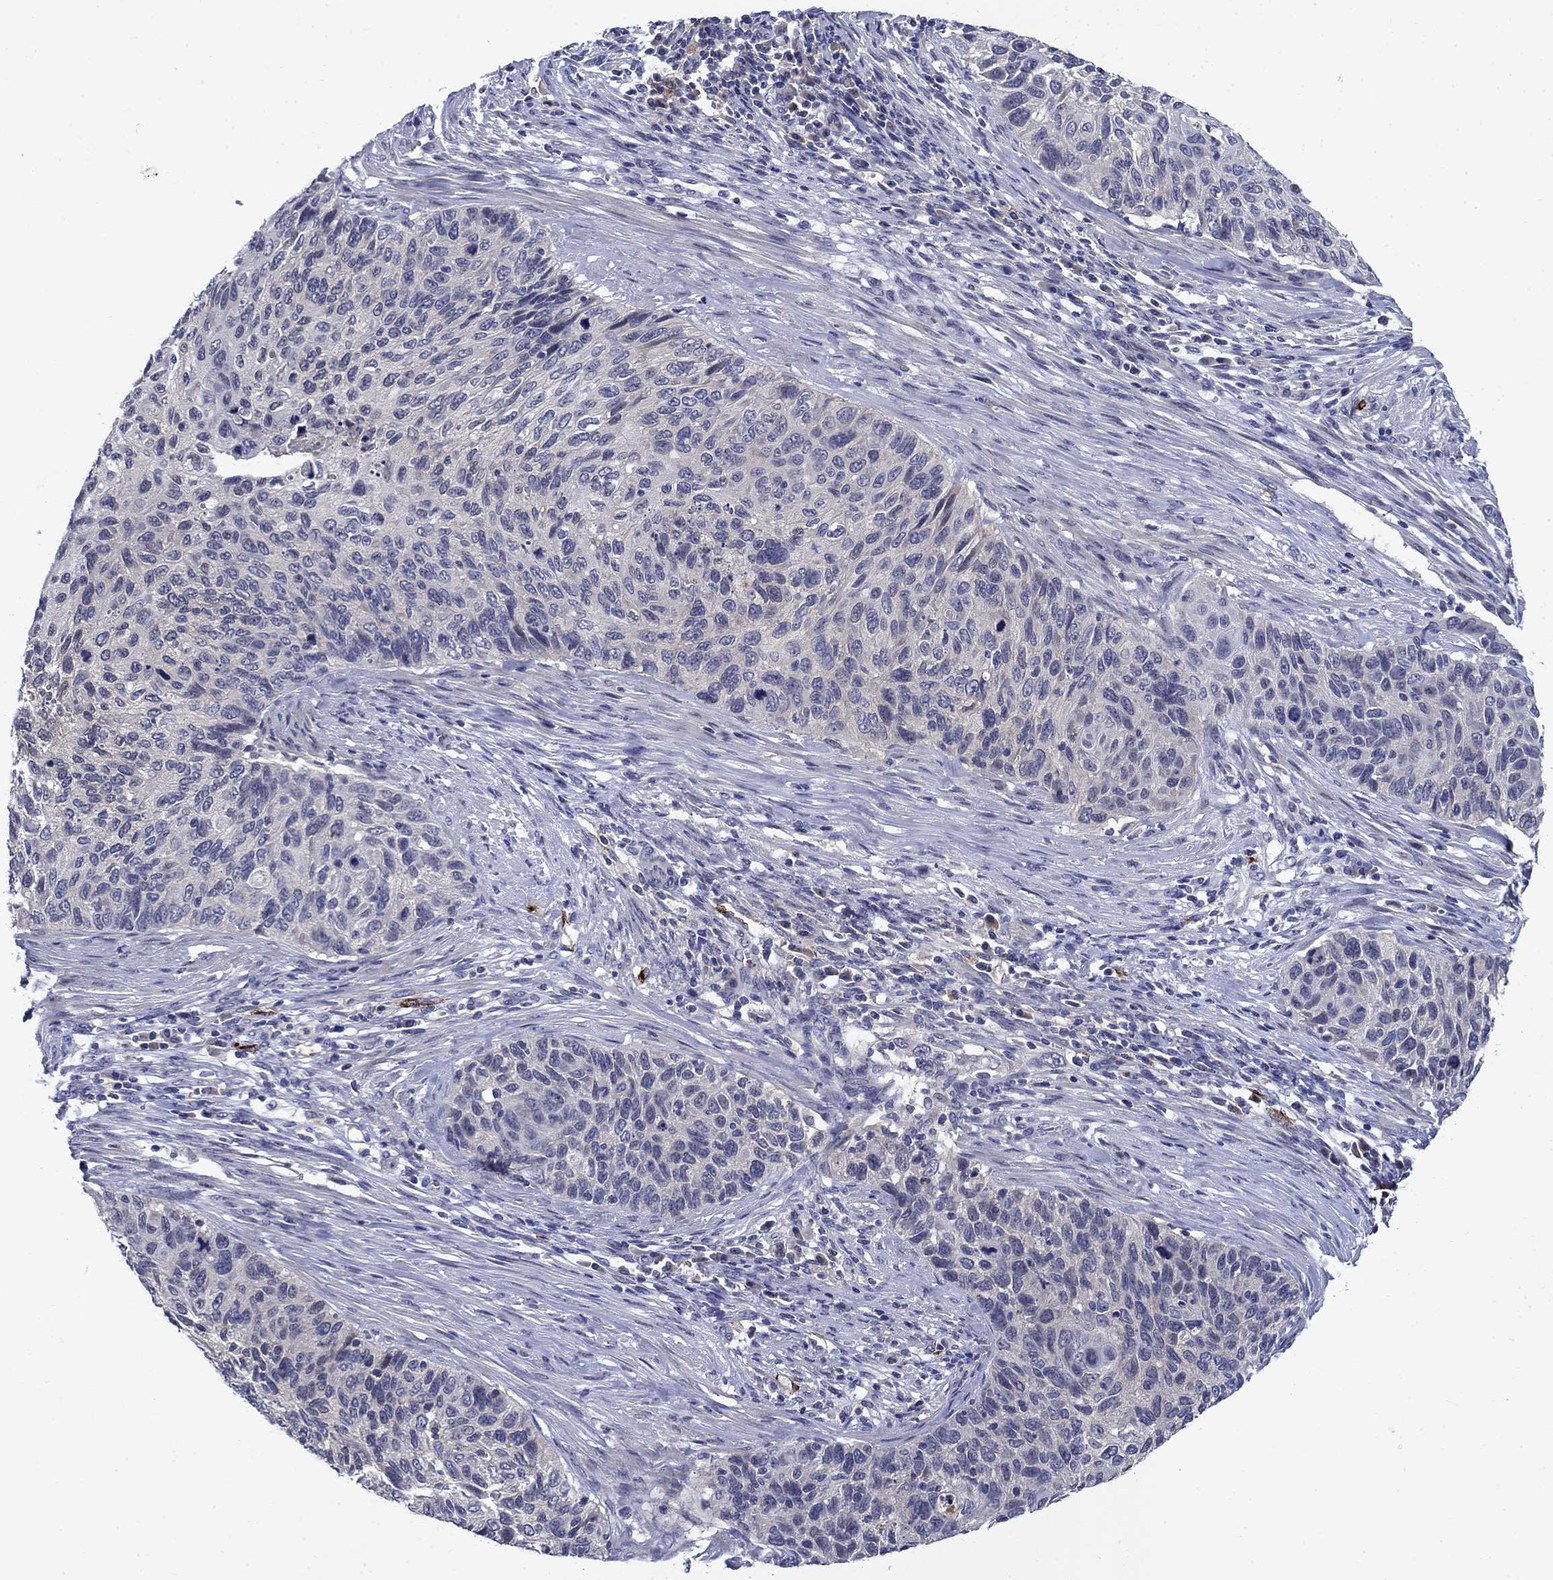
{"staining": {"intensity": "negative", "quantity": "none", "location": "none"}, "tissue": "cervical cancer", "cell_type": "Tumor cells", "image_type": "cancer", "snomed": [{"axis": "morphology", "description": "Squamous cell carcinoma, NOS"}, {"axis": "topography", "description": "Cervix"}], "caption": "Immunohistochemistry (IHC) histopathology image of human cervical cancer (squamous cell carcinoma) stained for a protein (brown), which reveals no expression in tumor cells. (Immunohistochemistry (IHC), brightfield microscopy, high magnification).", "gene": "STAB2", "patient": {"sex": "female", "age": 70}}